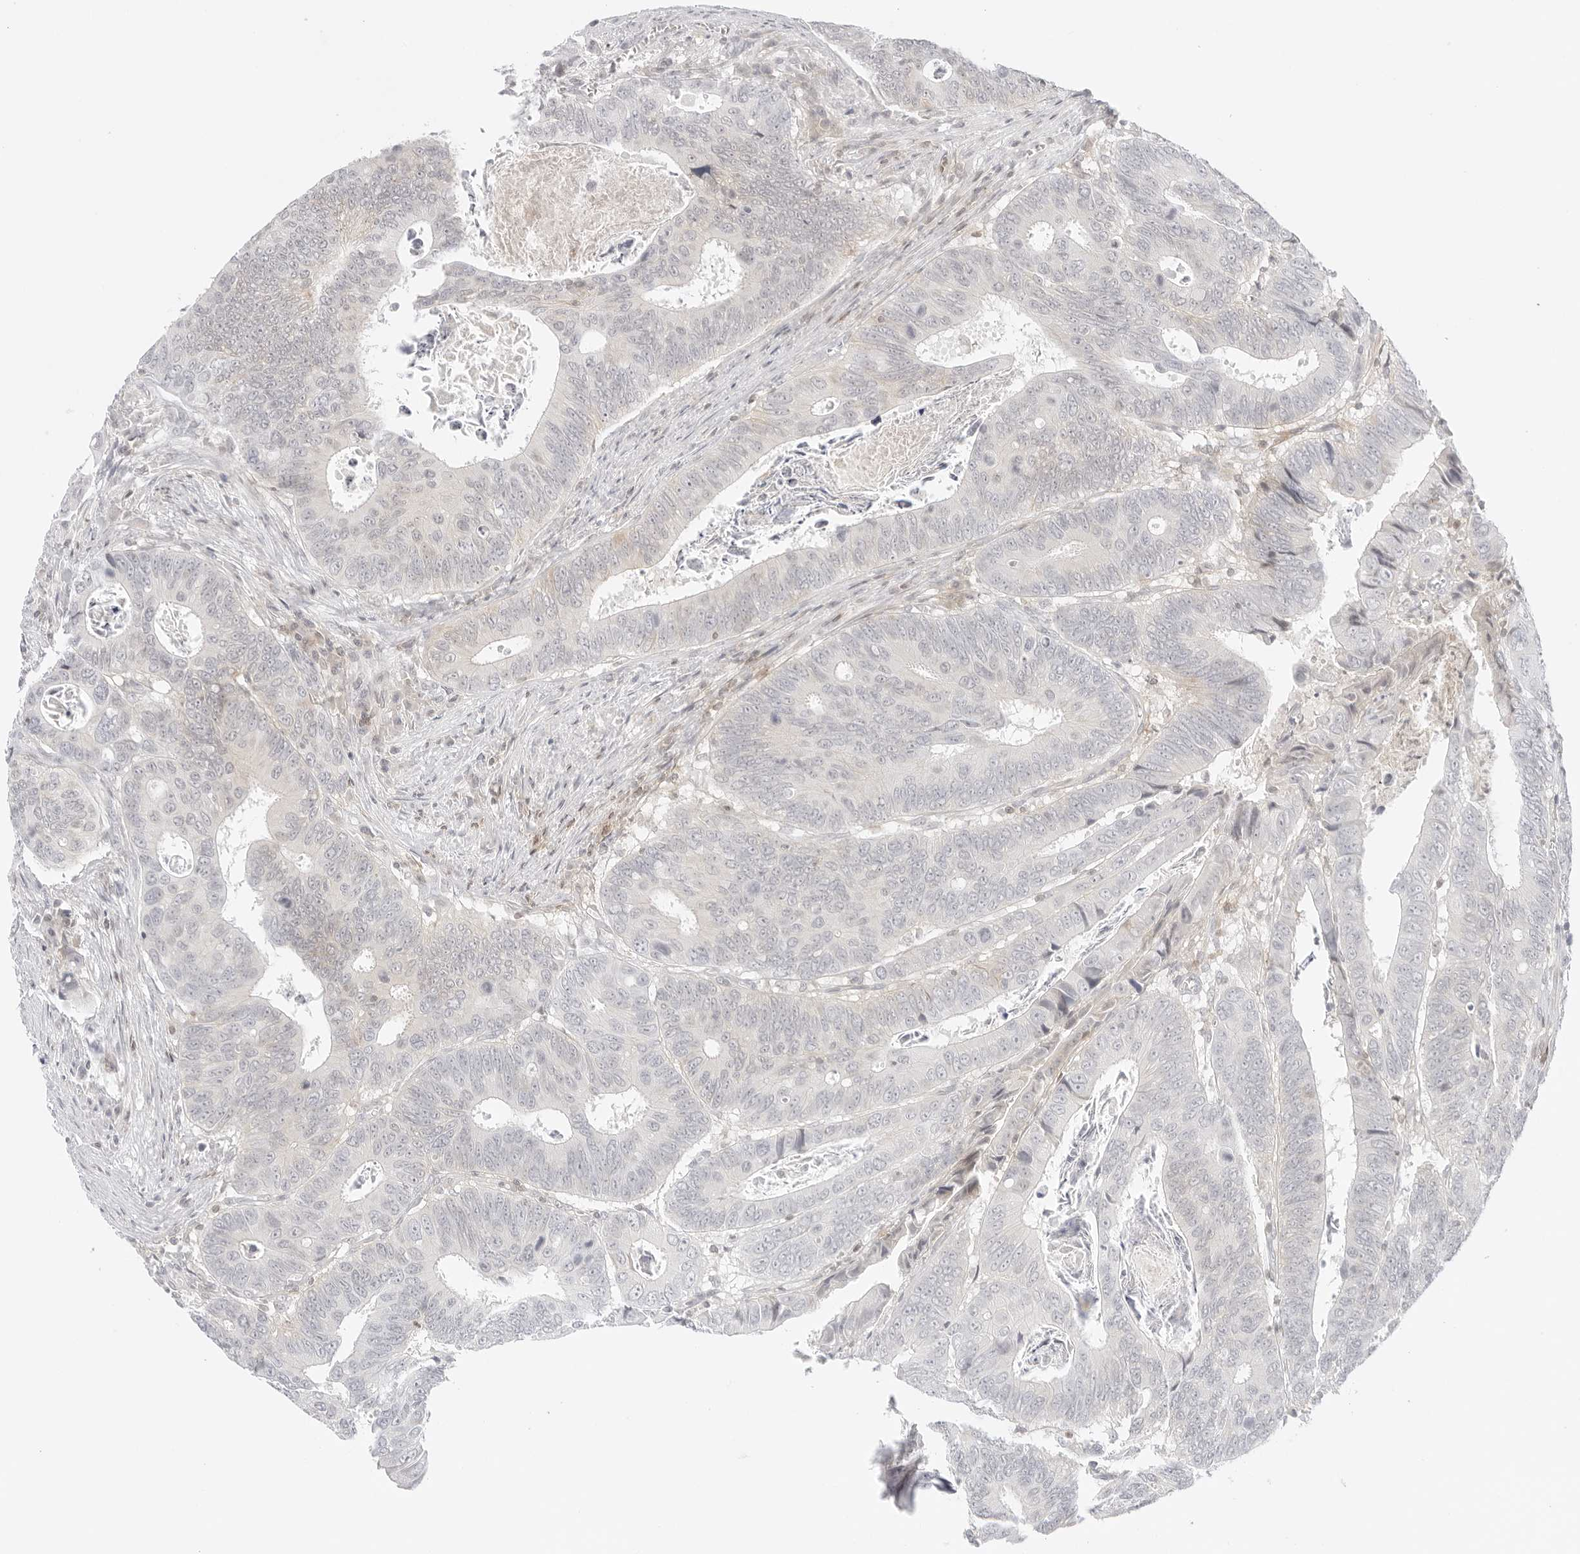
{"staining": {"intensity": "weak", "quantity": "<25%", "location": "cytoplasmic/membranous"}, "tissue": "colorectal cancer", "cell_type": "Tumor cells", "image_type": "cancer", "snomed": [{"axis": "morphology", "description": "Adenocarcinoma, NOS"}, {"axis": "topography", "description": "Colon"}], "caption": "Tumor cells show no significant expression in adenocarcinoma (colorectal). Brightfield microscopy of immunohistochemistry (IHC) stained with DAB (3,3'-diaminobenzidine) (brown) and hematoxylin (blue), captured at high magnification.", "gene": "TNFRSF14", "patient": {"sex": "male", "age": 72}}